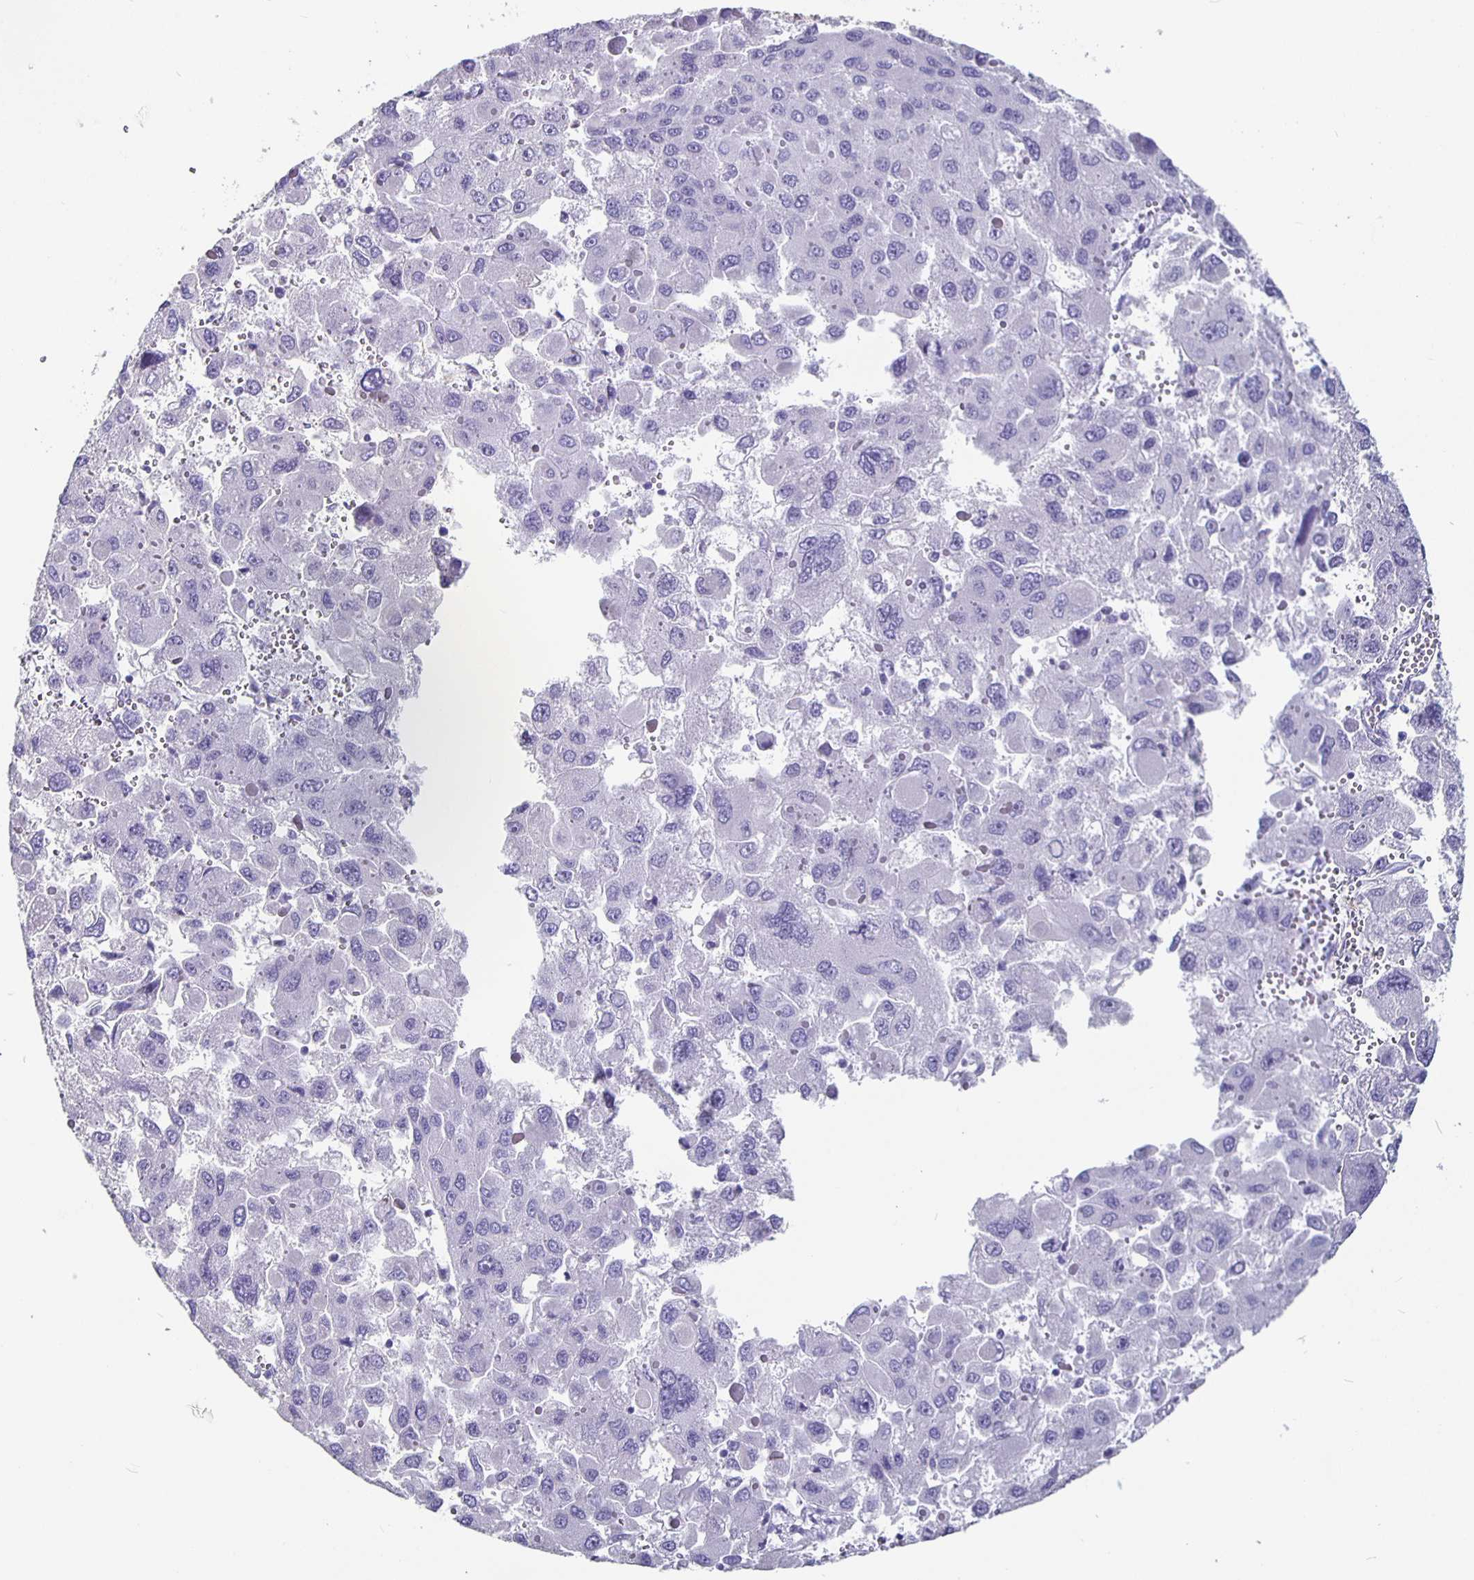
{"staining": {"intensity": "negative", "quantity": "none", "location": "none"}, "tissue": "liver cancer", "cell_type": "Tumor cells", "image_type": "cancer", "snomed": [{"axis": "morphology", "description": "Carcinoma, Hepatocellular, NOS"}, {"axis": "topography", "description": "Liver"}], "caption": "Immunohistochemistry (IHC) photomicrograph of liver hepatocellular carcinoma stained for a protein (brown), which displays no expression in tumor cells.", "gene": "GPX4", "patient": {"sex": "female", "age": 41}}